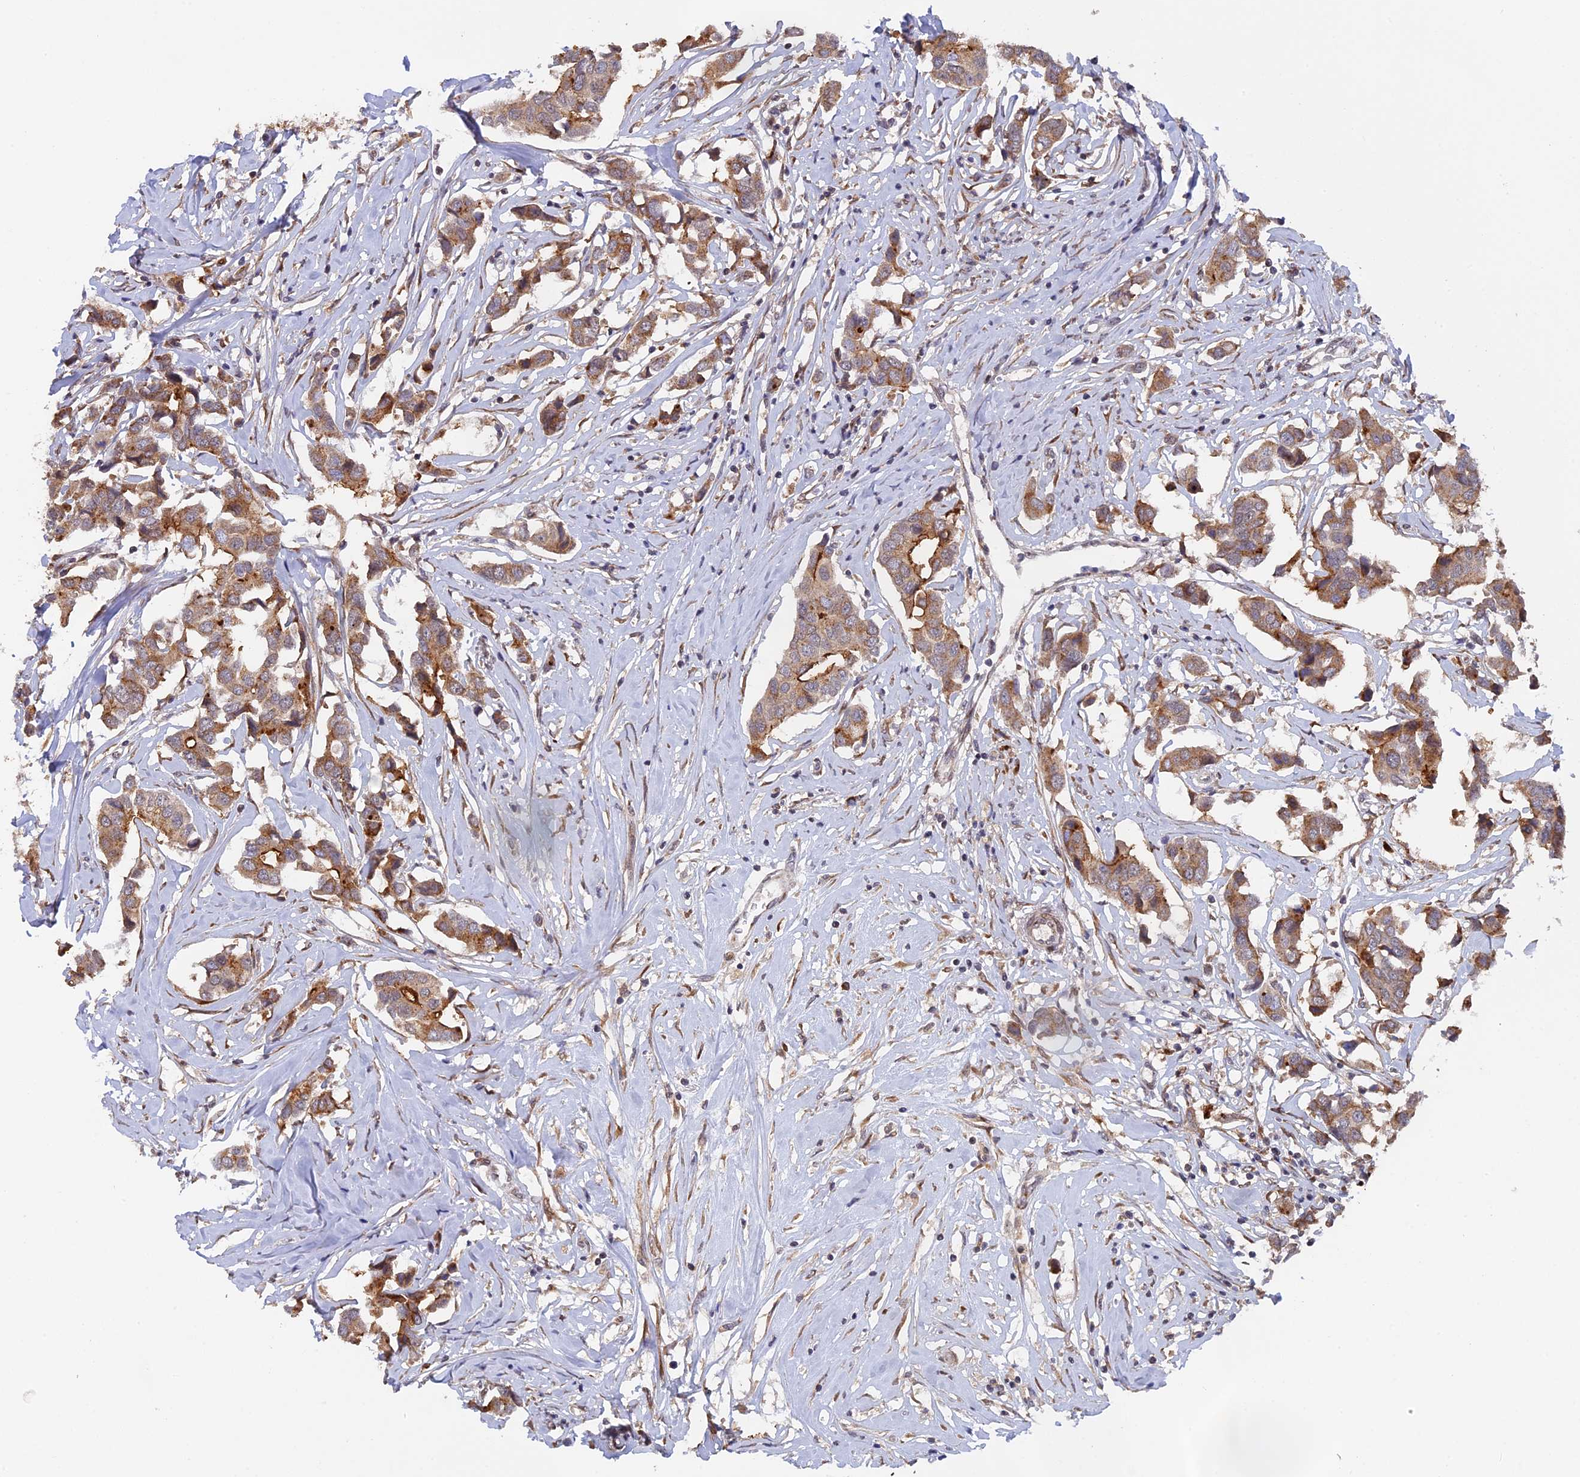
{"staining": {"intensity": "moderate", "quantity": ">75%", "location": "cytoplasmic/membranous"}, "tissue": "breast cancer", "cell_type": "Tumor cells", "image_type": "cancer", "snomed": [{"axis": "morphology", "description": "Duct carcinoma"}, {"axis": "topography", "description": "Breast"}], "caption": "An IHC histopathology image of neoplastic tissue is shown. Protein staining in brown highlights moderate cytoplasmic/membranous positivity in breast invasive ductal carcinoma within tumor cells.", "gene": "SNX17", "patient": {"sex": "female", "age": 80}}